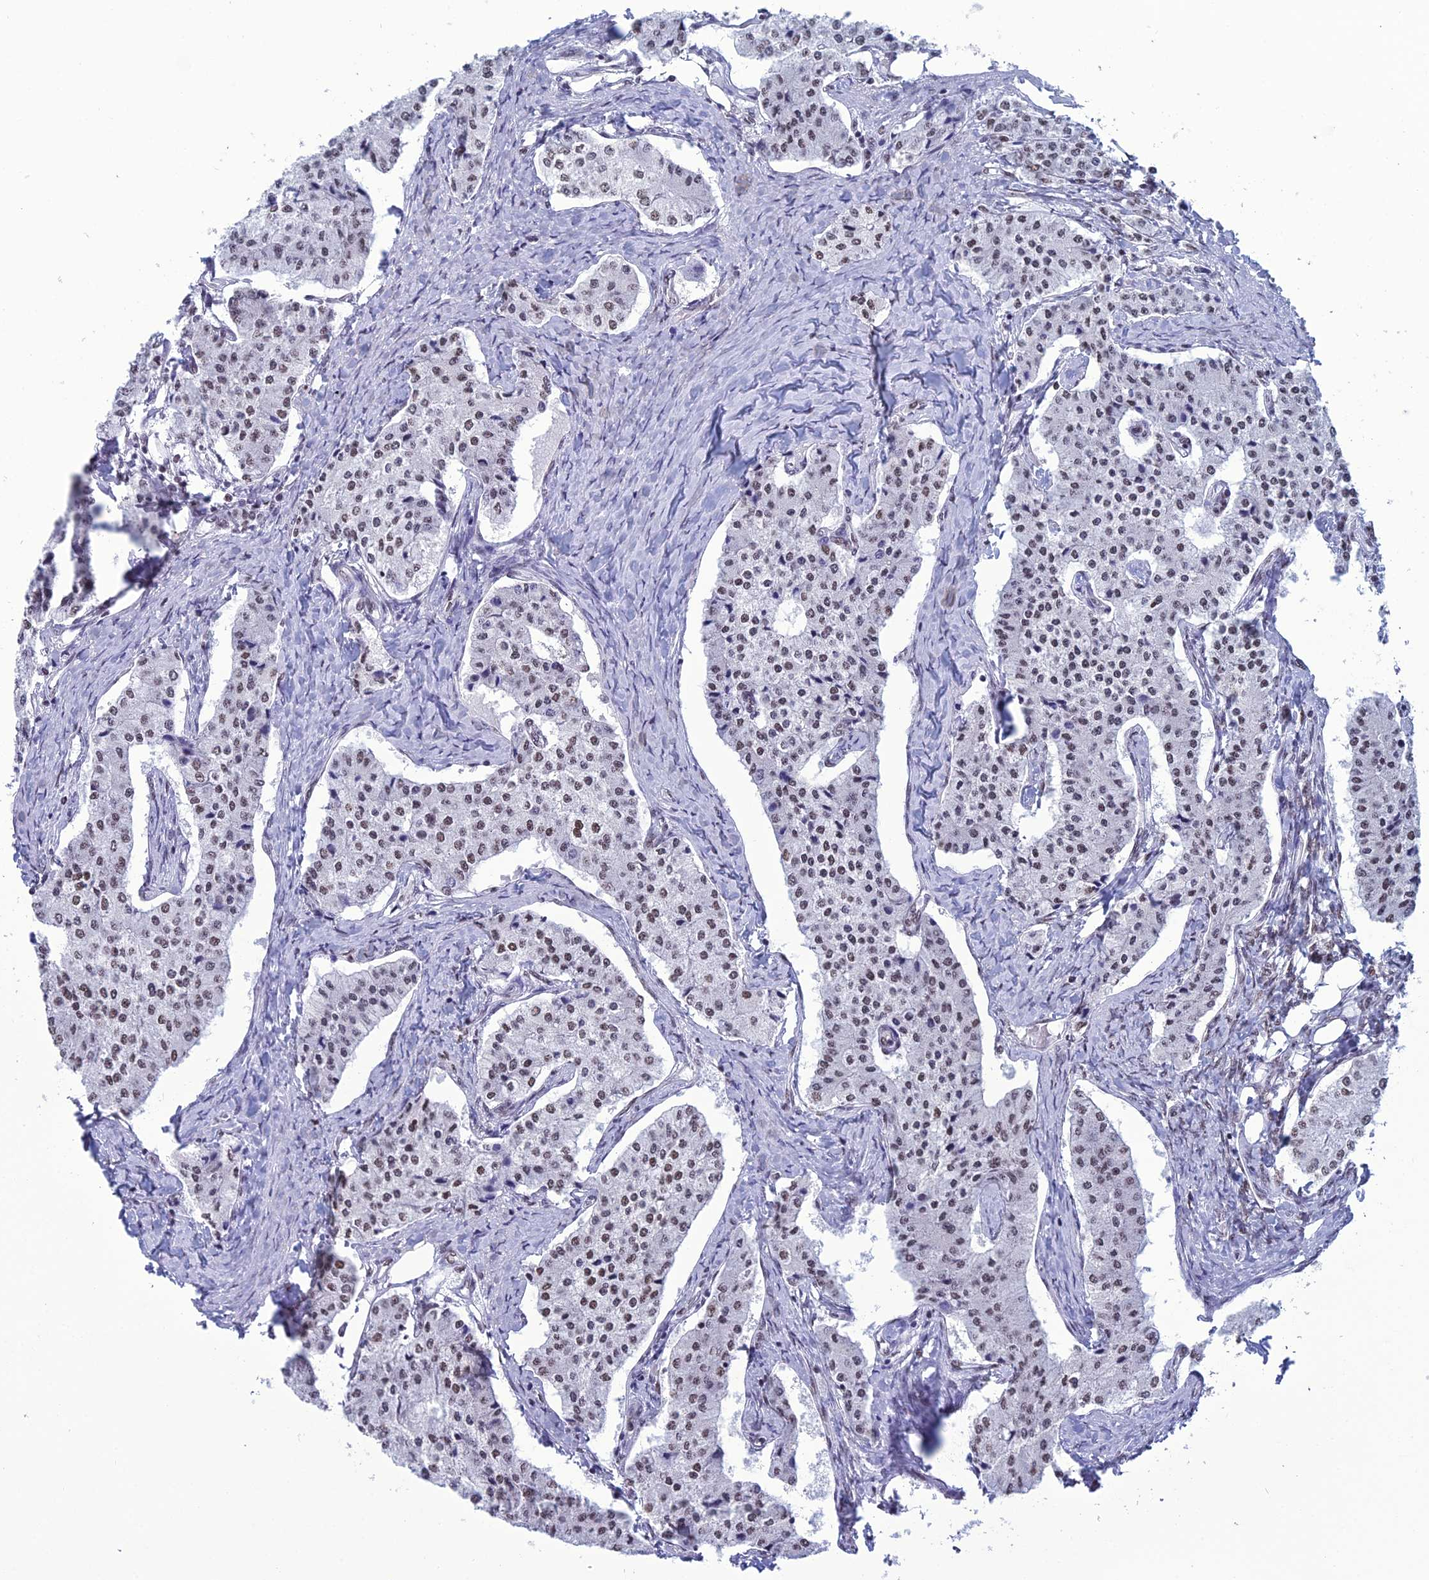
{"staining": {"intensity": "moderate", "quantity": "25%-75%", "location": "nuclear"}, "tissue": "carcinoid", "cell_type": "Tumor cells", "image_type": "cancer", "snomed": [{"axis": "morphology", "description": "Carcinoid, malignant, NOS"}, {"axis": "topography", "description": "Colon"}], "caption": "Approximately 25%-75% of tumor cells in human carcinoid reveal moderate nuclear protein expression as visualized by brown immunohistochemical staining.", "gene": "PRAMEF12", "patient": {"sex": "female", "age": 52}}